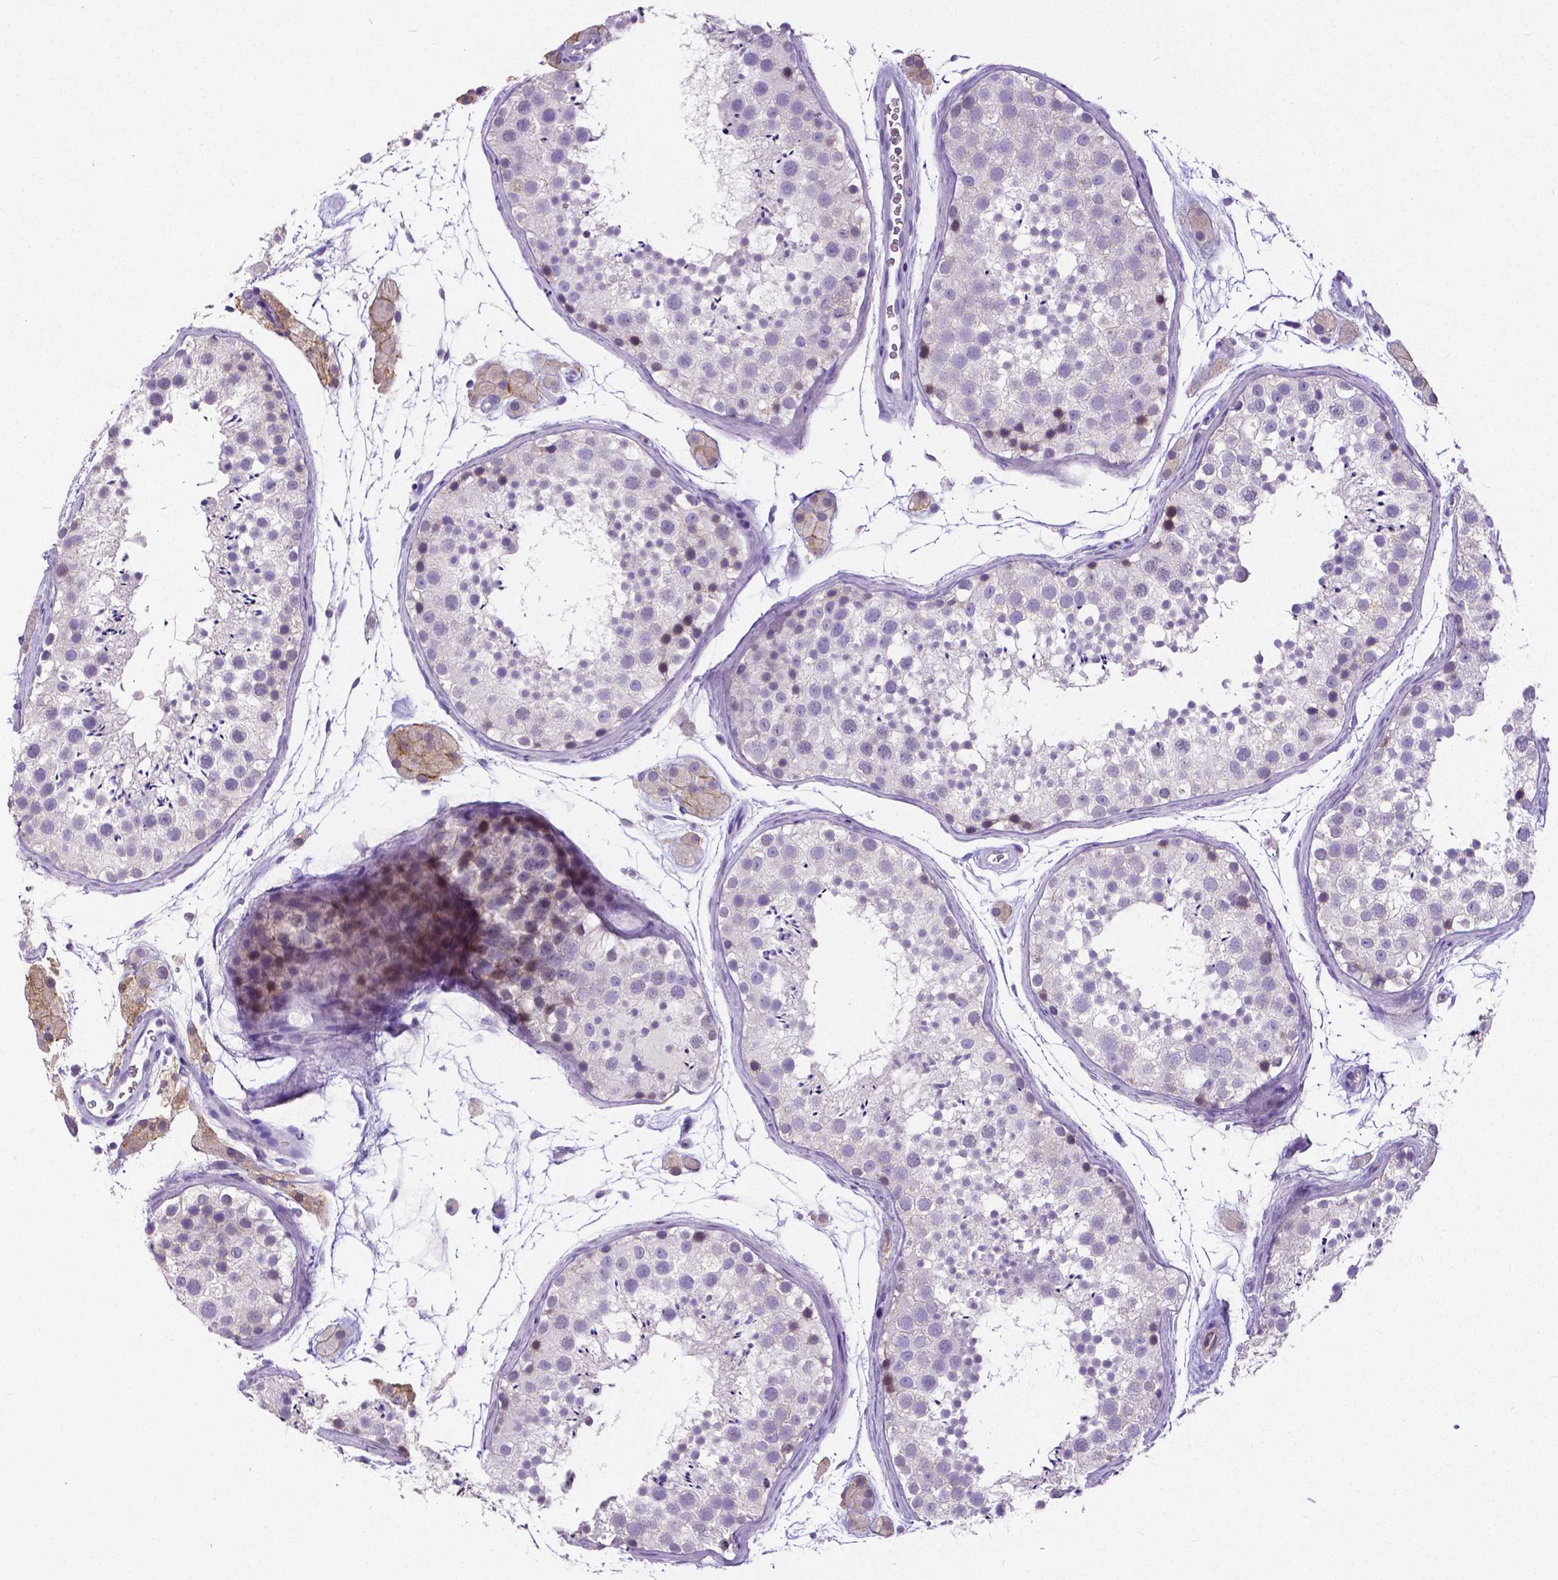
{"staining": {"intensity": "negative", "quantity": "none", "location": "none"}, "tissue": "testis", "cell_type": "Cells in seminiferous ducts", "image_type": "normal", "snomed": [{"axis": "morphology", "description": "Normal tissue, NOS"}, {"axis": "topography", "description": "Testis"}], "caption": "Immunohistochemical staining of benign testis displays no significant expression in cells in seminiferous ducts.", "gene": "OCLN", "patient": {"sex": "male", "age": 41}}